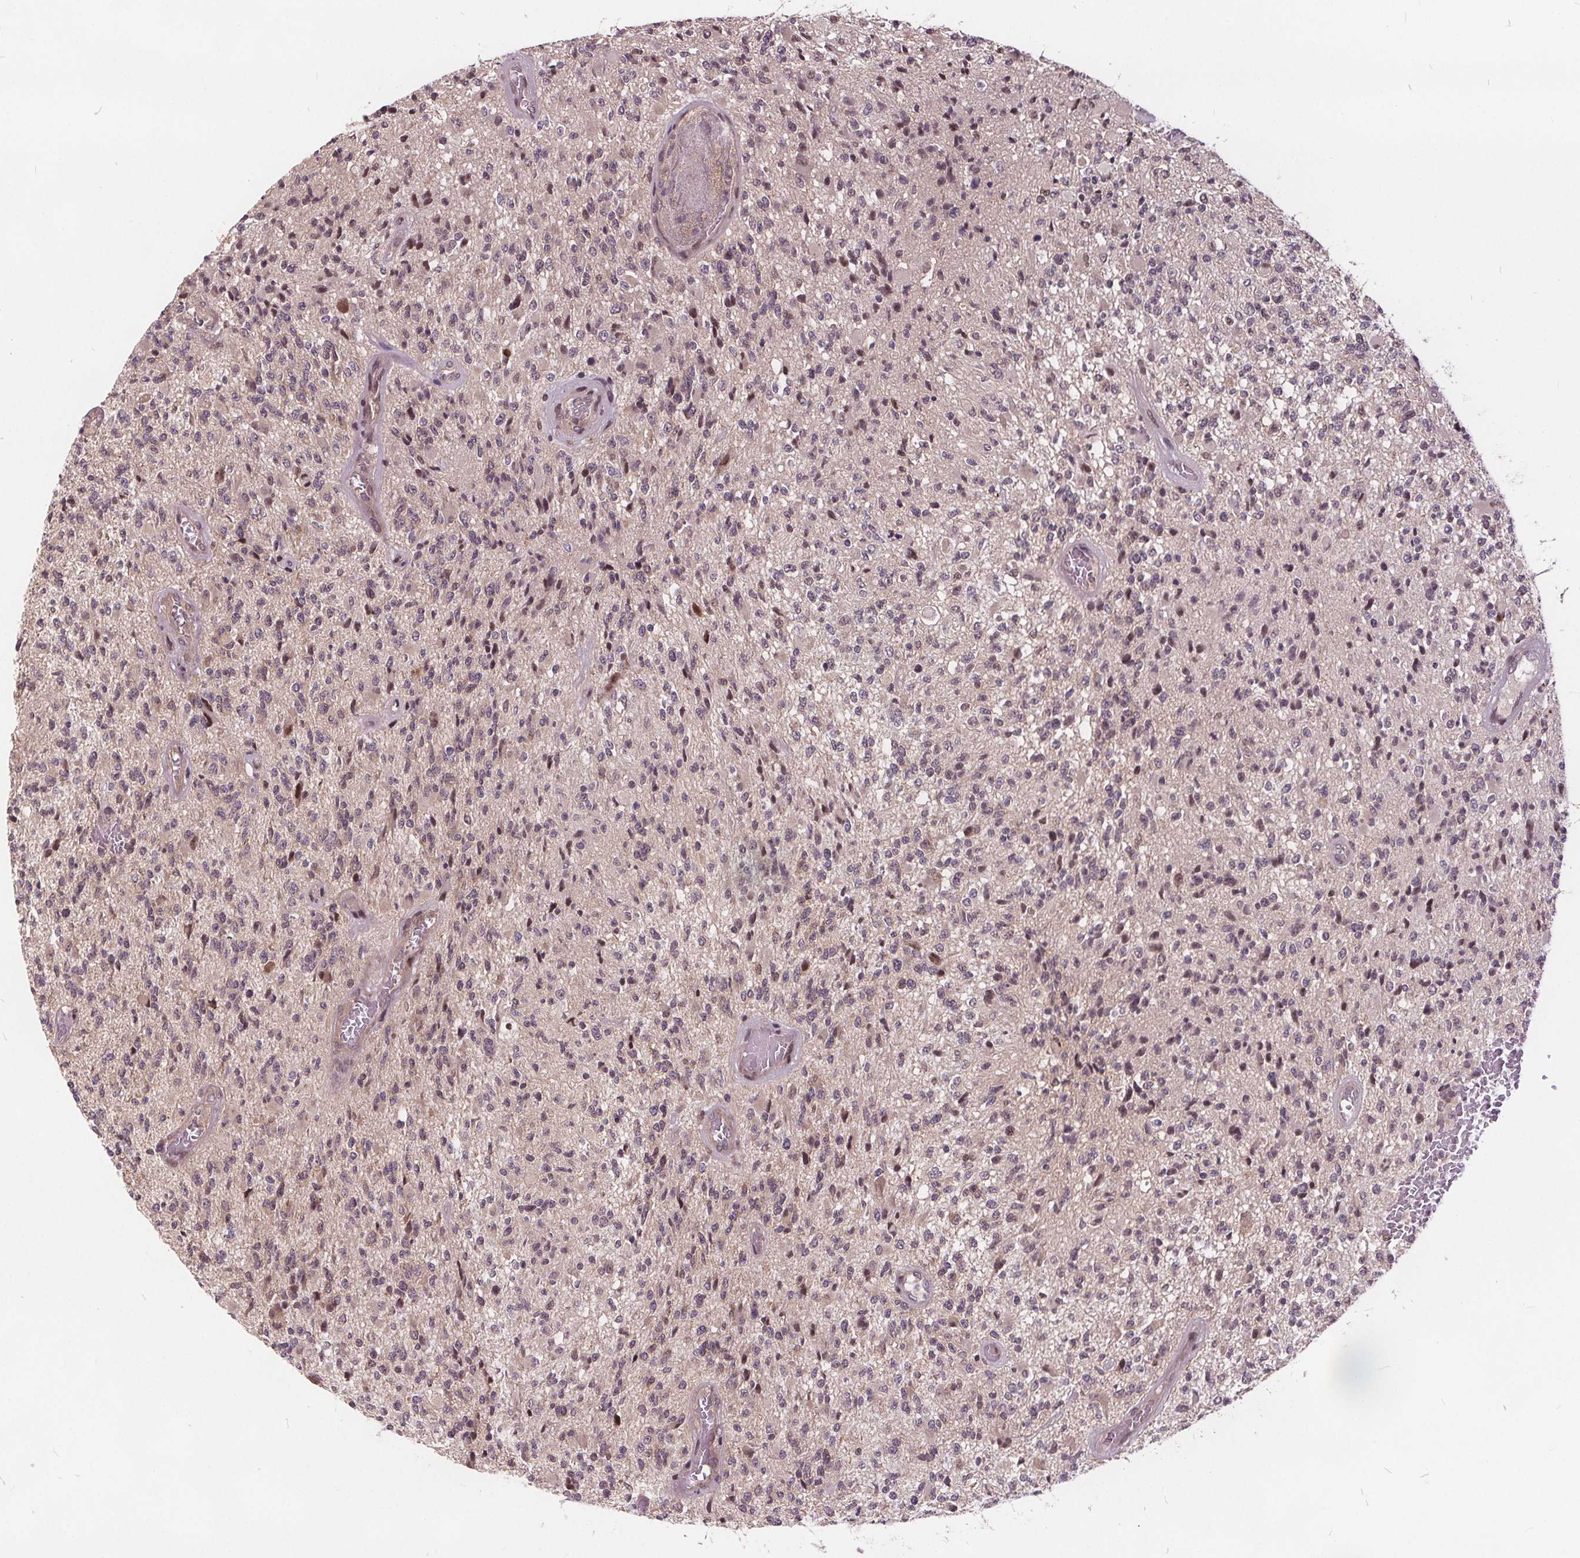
{"staining": {"intensity": "negative", "quantity": "none", "location": "none"}, "tissue": "glioma", "cell_type": "Tumor cells", "image_type": "cancer", "snomed": [{"axis": "morphology", "description": "Glioma, malignant, High grade"}, {"axis": "topography", "description": "Brain"}], "caption": "Protein analysis of glioma shows no significant staining in tumor cells.", "gene": "HIF1AN", "patient": {"sex": "female", "age": 63}}